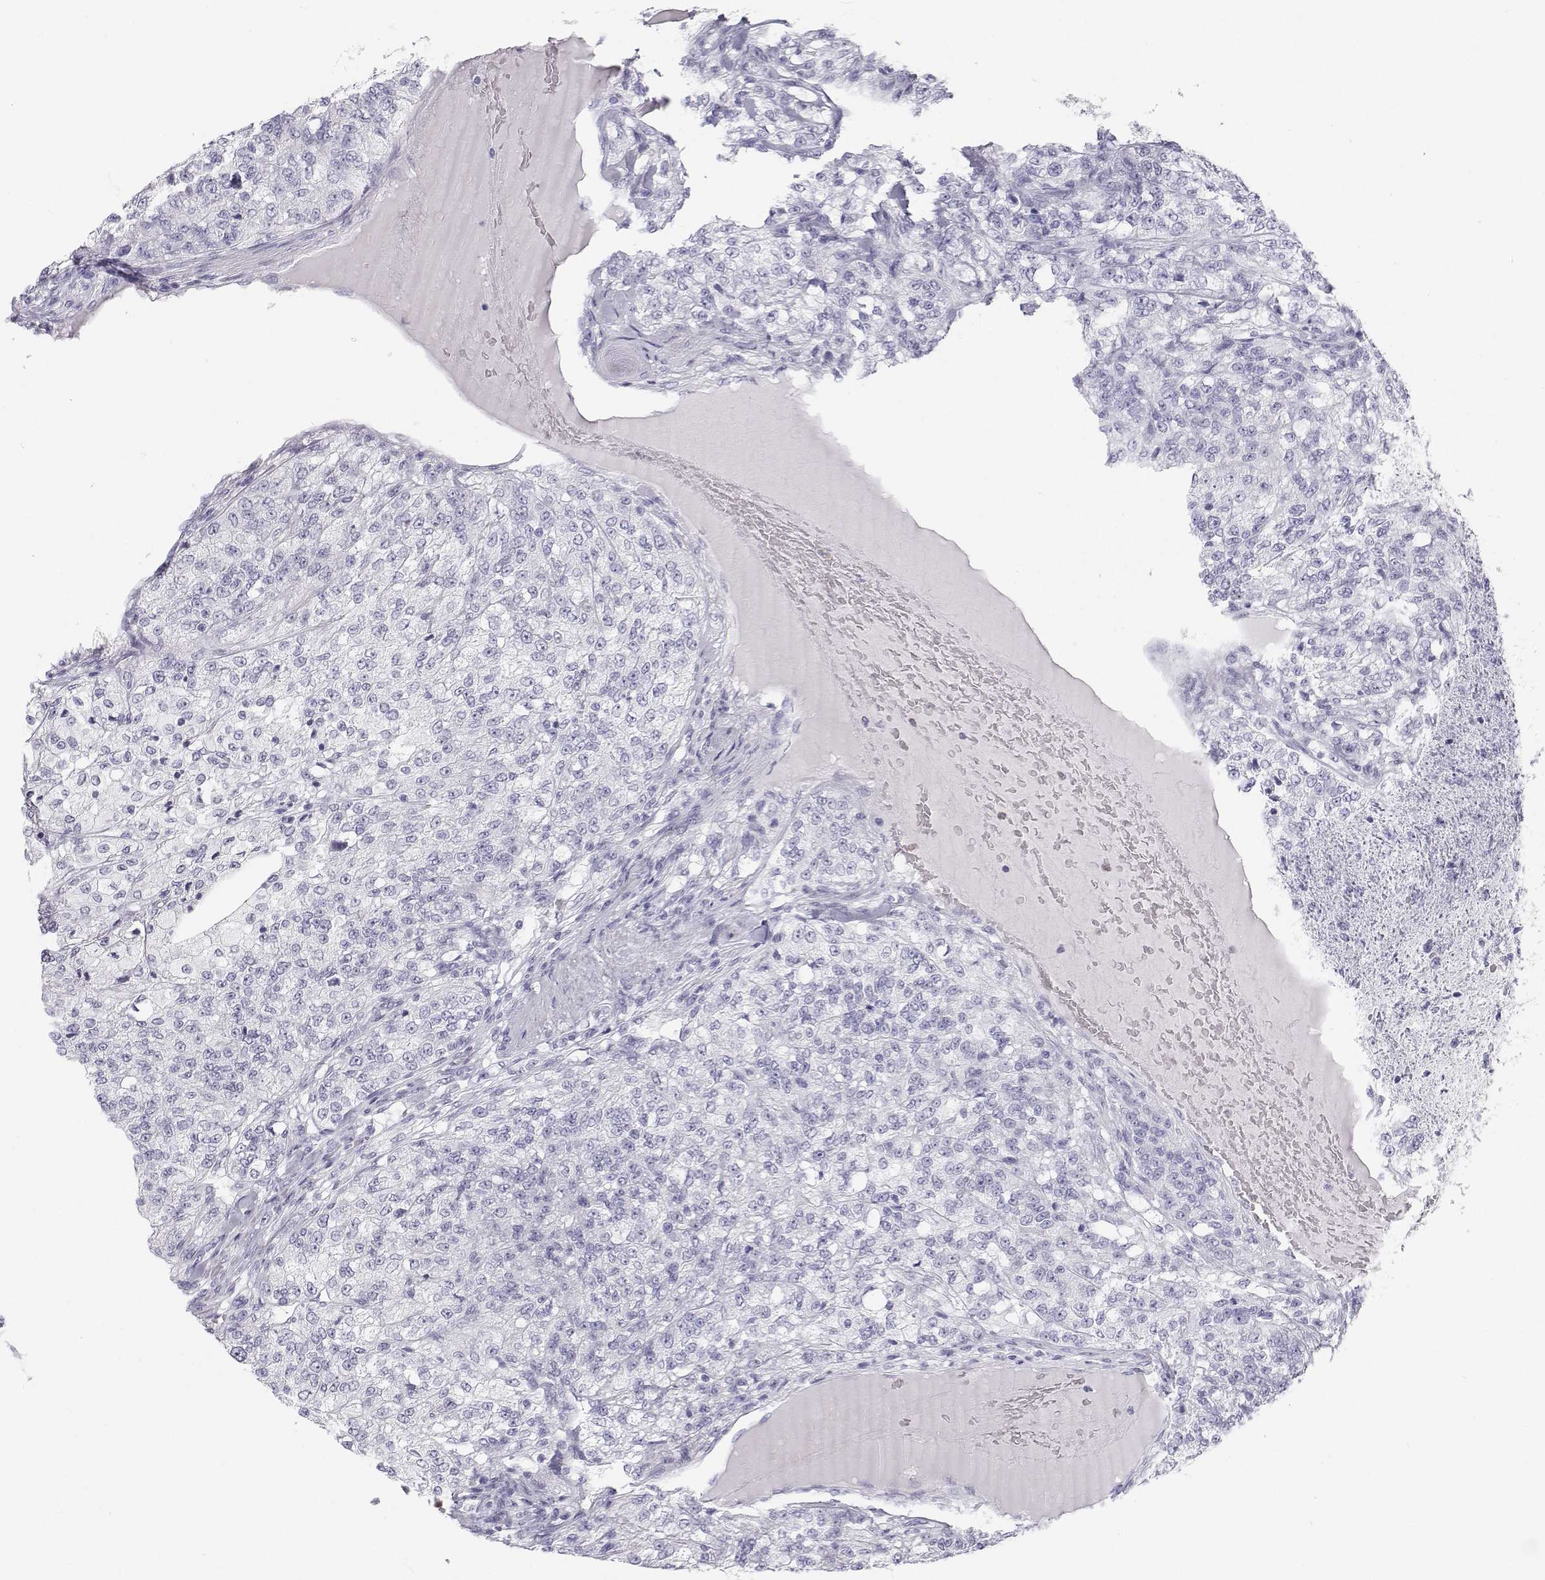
{"staining": {"intensity": "negative", "quantity": "none", "location": "none"}, "tissue": "renal cancer", "cell_type": "Tumor cells", "image_type": "cancer", "snomed": [{"axis": "morphology", "description": "Adenocarcinoma, NOS"}, {"axis": "topography", "description": "Kidney"}], "caption": "Tumor cells show no significant protein positivity in renal cancer.", "gene": "SFTPB", "patient": {"sex": "female", "age": 63}}